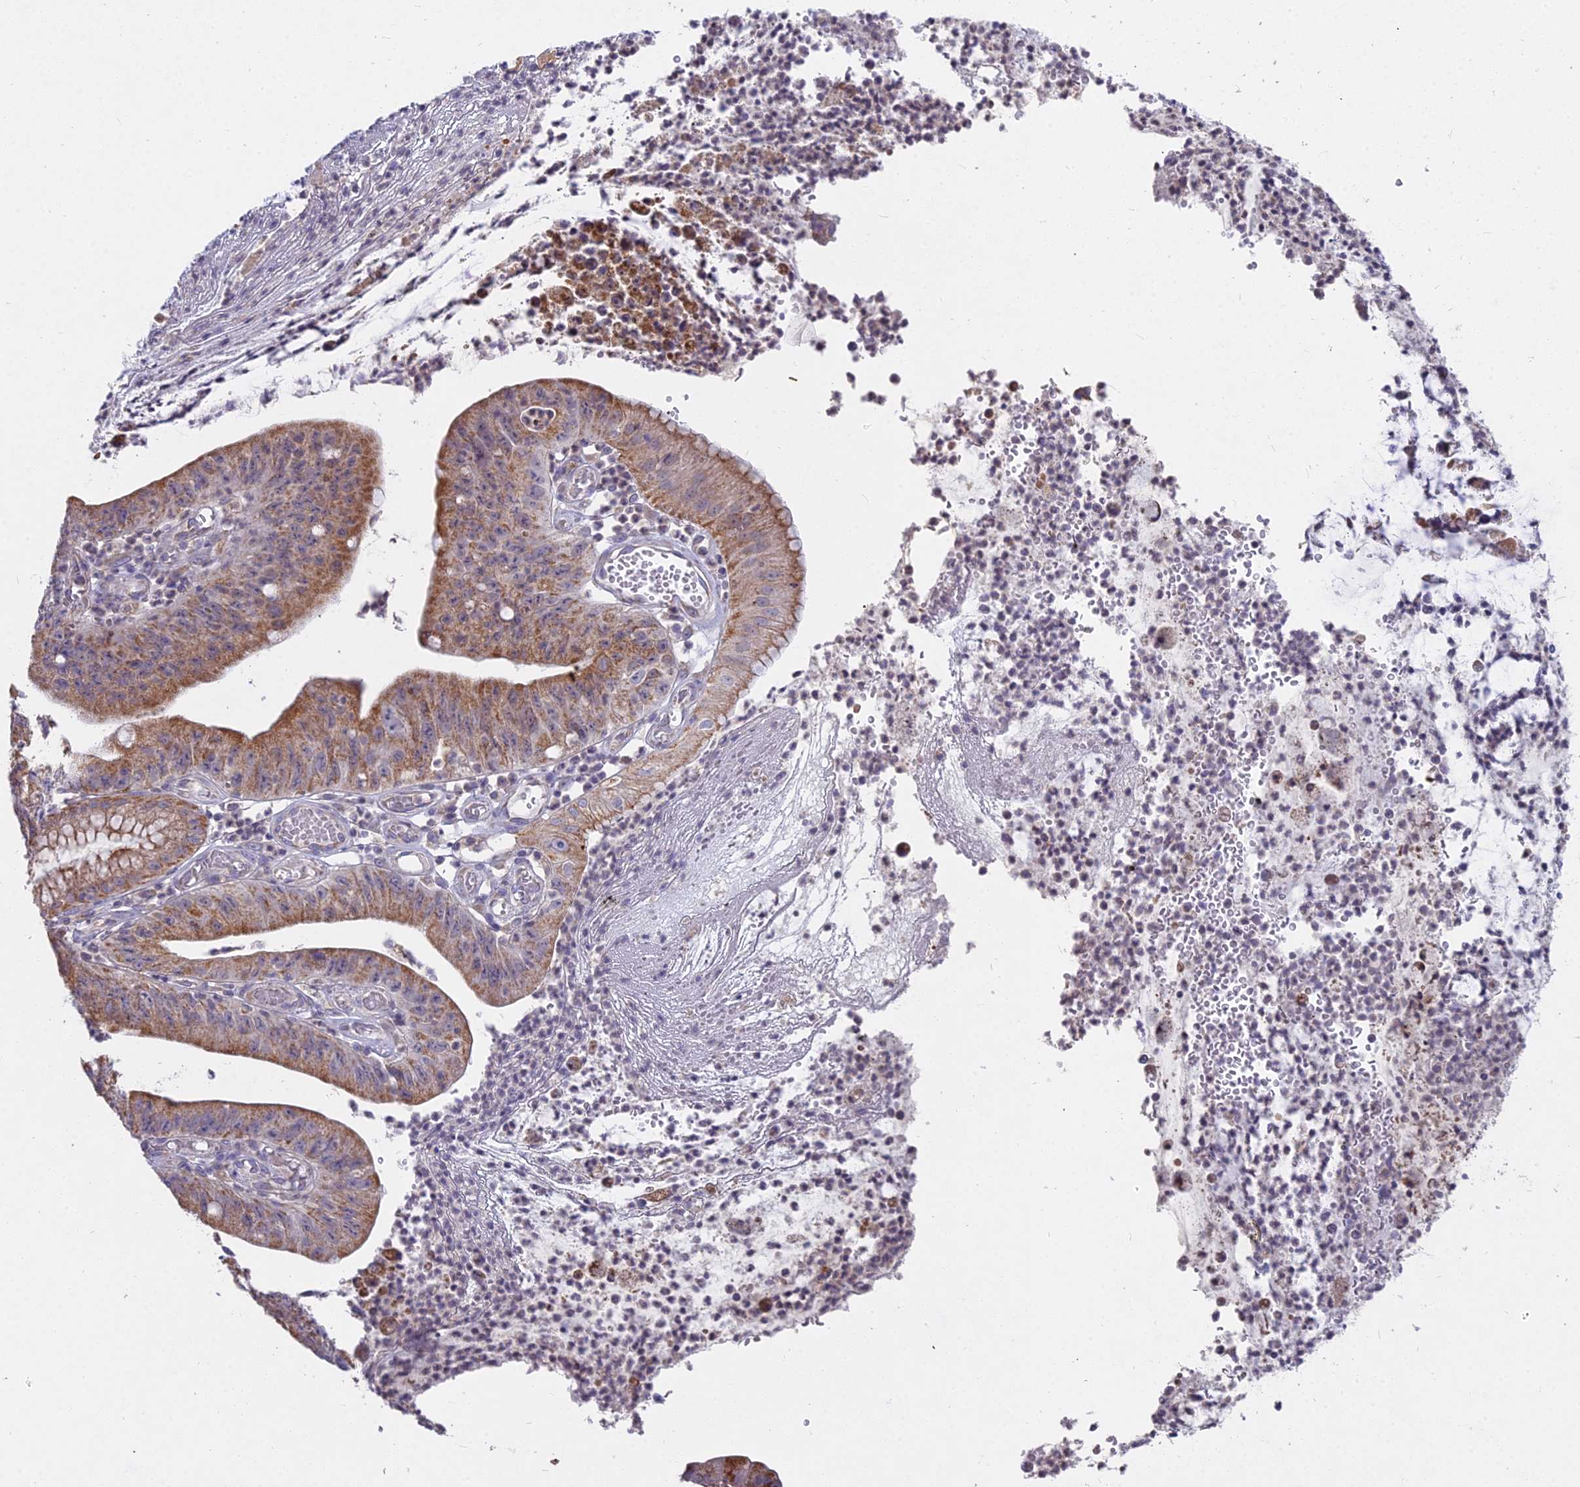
{"staining": {"intensity": "moderate", "quantity": ">75%", "location": "cytoplasmic/membranous"}, "tissue": "stomach cancer", "cell_type": "Tumor cells", "image_type": "cancer", "snomed": [{"axis": "morphology", "description": "Adenocarcinoma, NOS"}, {"axis": "topography", "description": "Stomach"}], "caption": "Adenocarcinoma (stomach) stained with a brown dye demonstrates moderate cytoplasmic/membranous positive staining in approximately >75% of tumor cells.", "gene": "MICU2", "patient": {"sex": "male", "age": 59}}